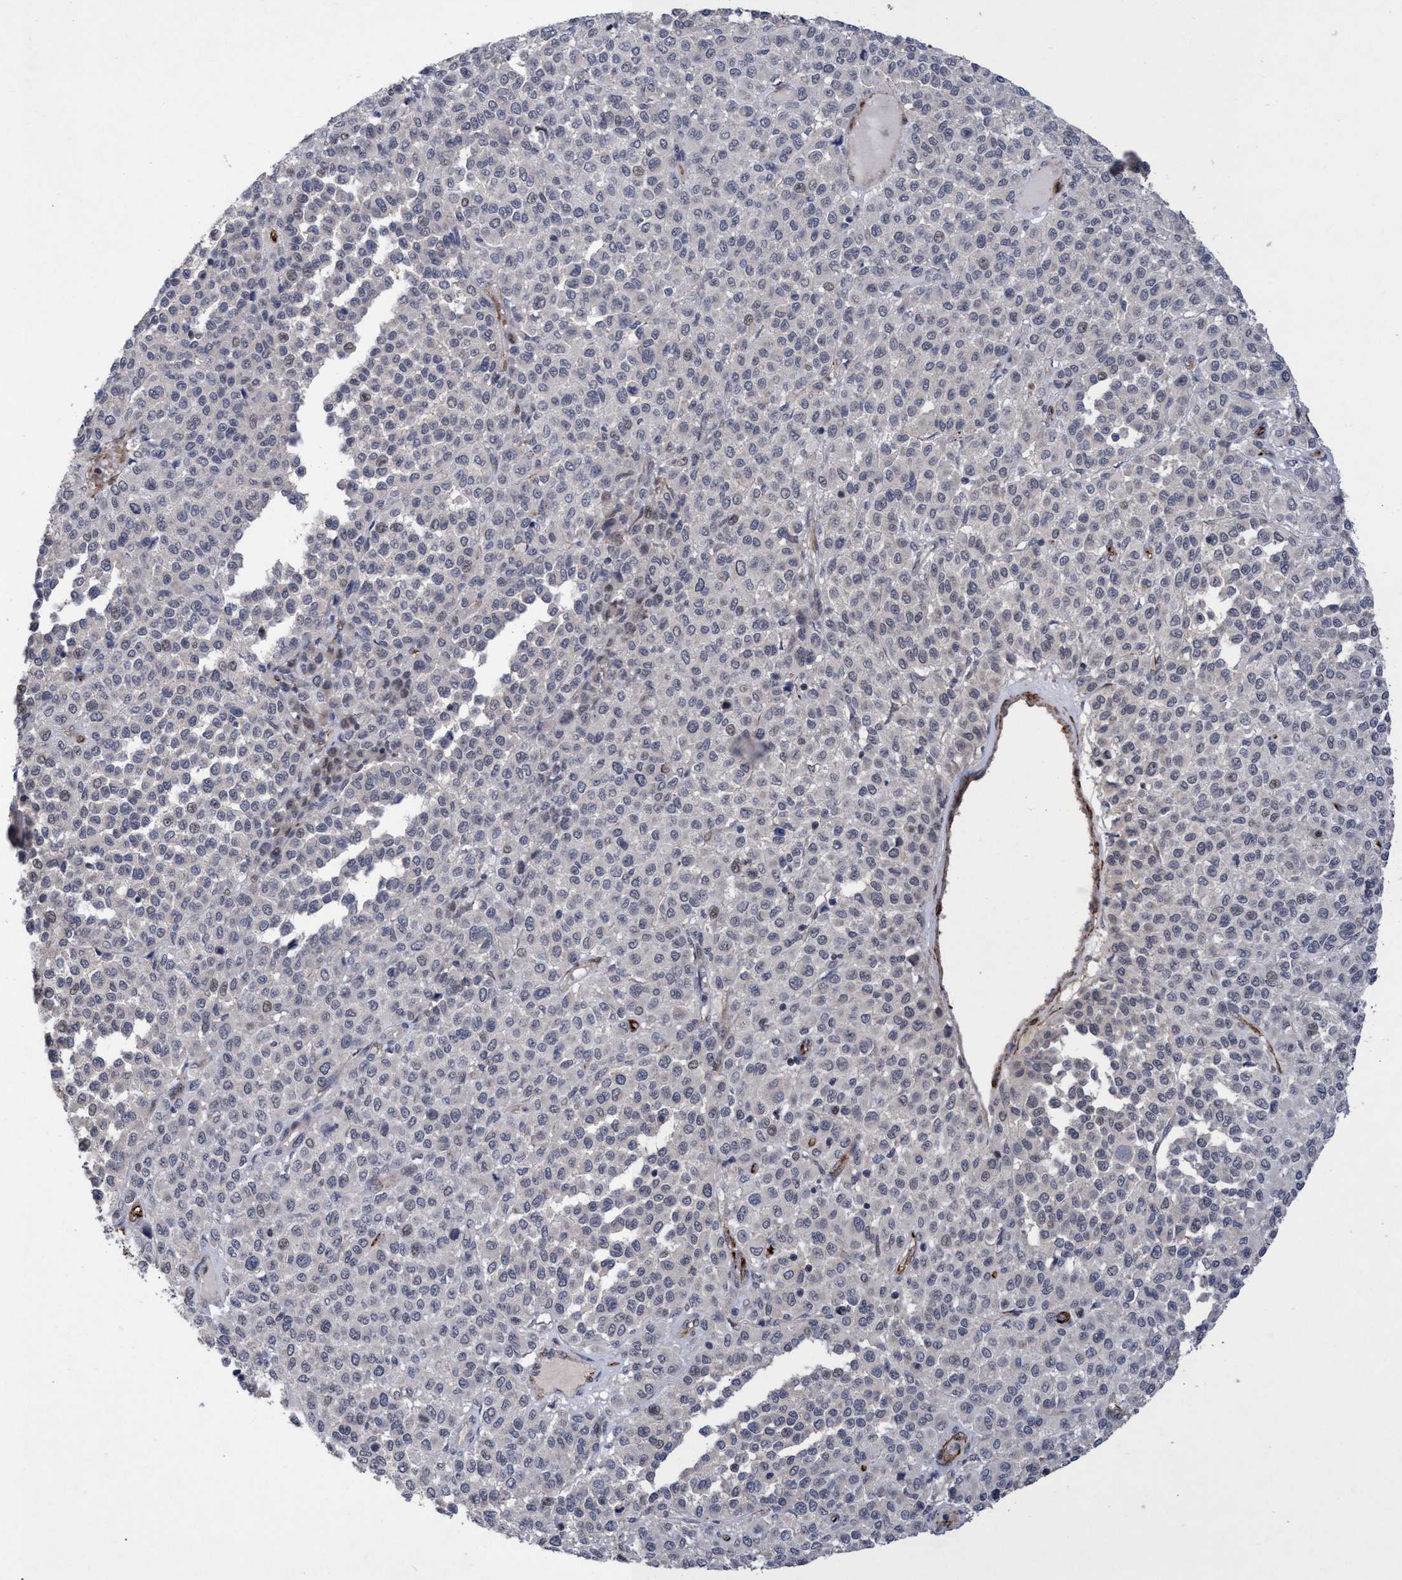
{"staining": {"intensity": "negative", "quantity": "none", "location": "none"}, "tissue": "melanoma", "cell_type": "Tumor cells", "image_type": "cancer", "snomed": [{"axis": "morphology", "description": "Malignant melanoma, Metastatic site"}, {"axis": "topography", "description": "Pancreas"}], "caption": "Human malignant melanoma (metastatic site) stained for a protein using immunohistochemistry demonstrates no positivity in tumor cells.", "gene": "ZNF750", "patient": {"sex": "female", "age": 30}}